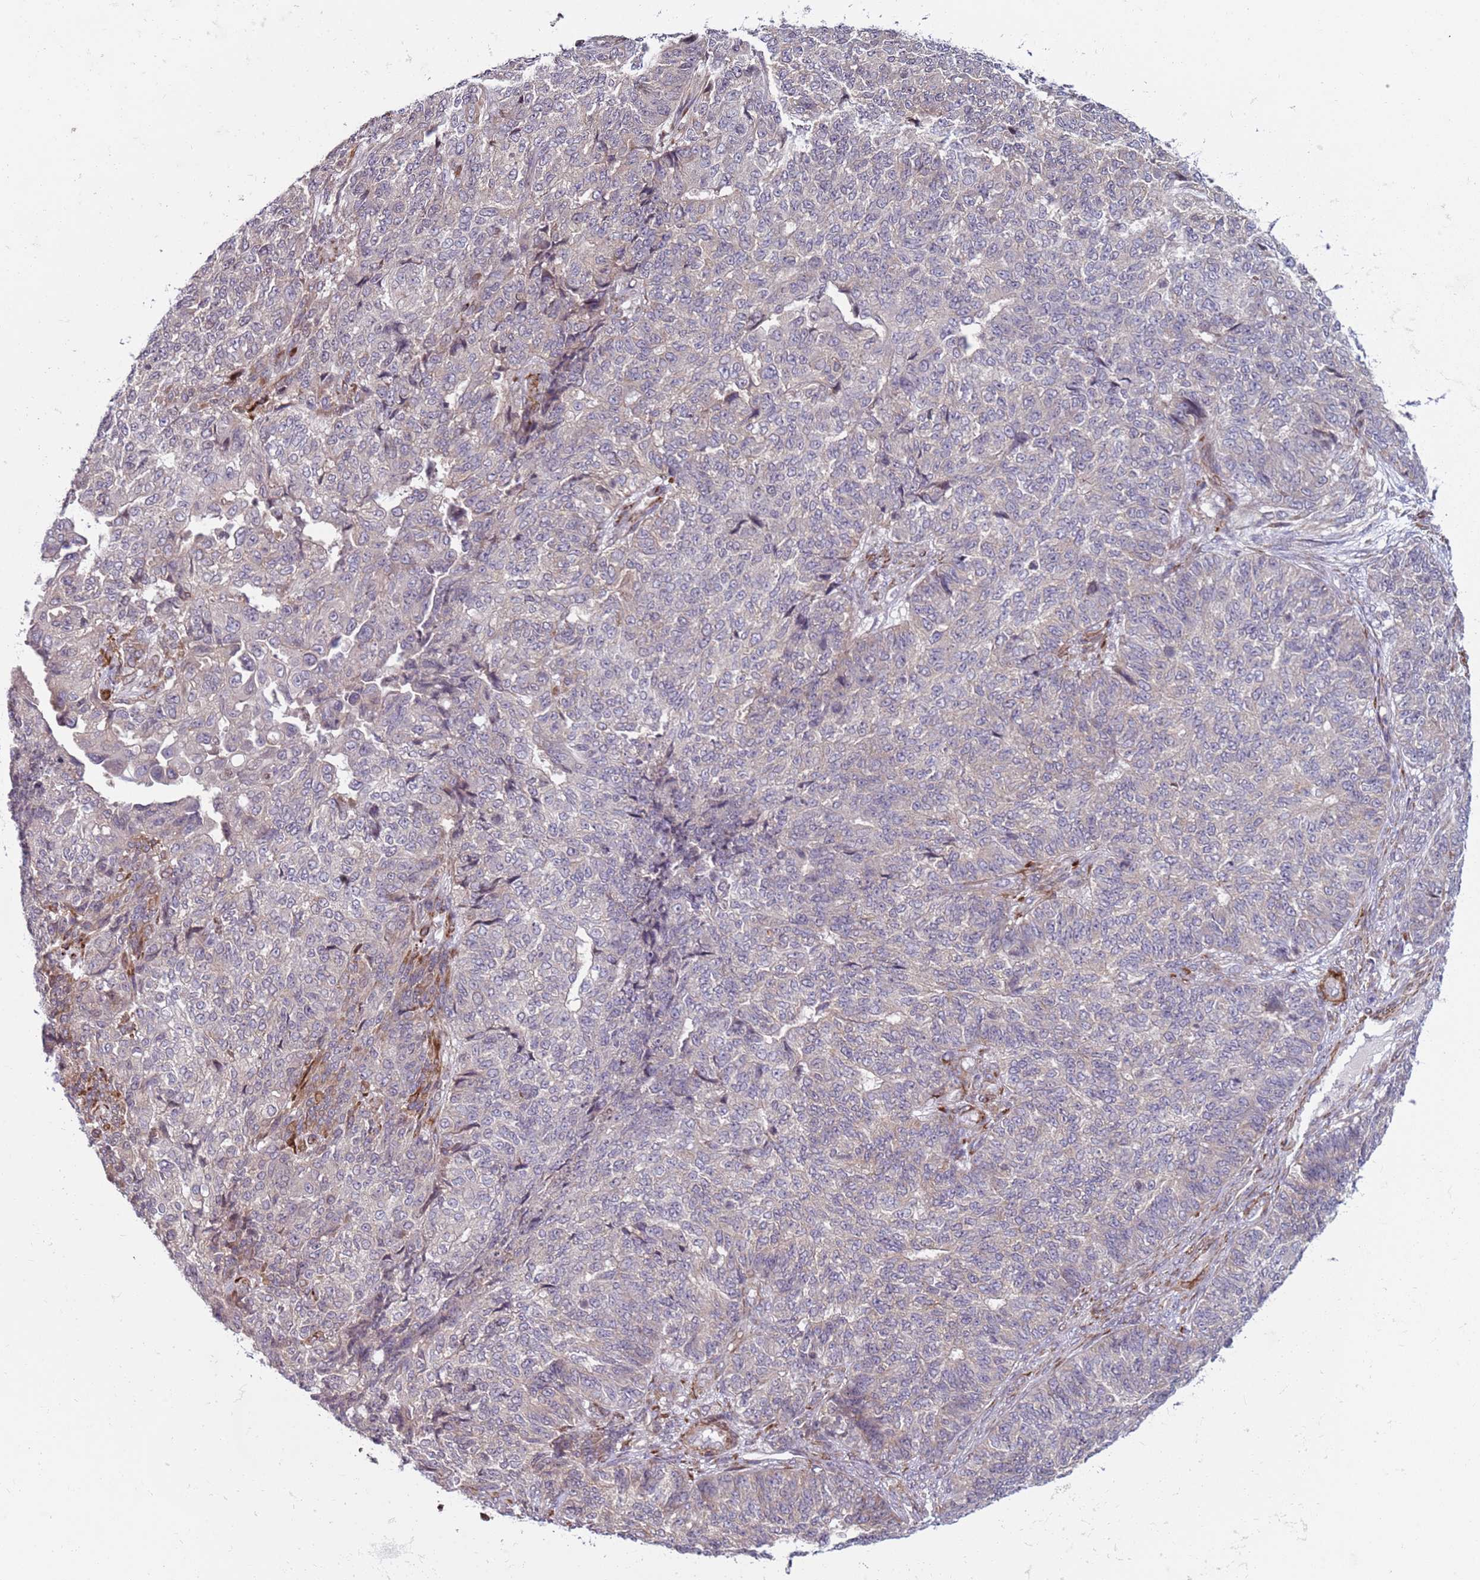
{"staining": {"intensity": "negative", "quantity": "none", "location": "none"}, "tissue": "endometrial cancer", "cell_type": "Tumor cells", "image_type": "cancer", "snomed": [{"axis": "morphology", "description": "Adenocarcinoma, NOS"}, {"axis": "topography", "description": "Endometrium"}], "caption": "Tumor cells show no significant protein staining in endometrial adenocarcinoma.", "gene": "SNAPC4", "patient": {"sex": "female", "age": 32}}